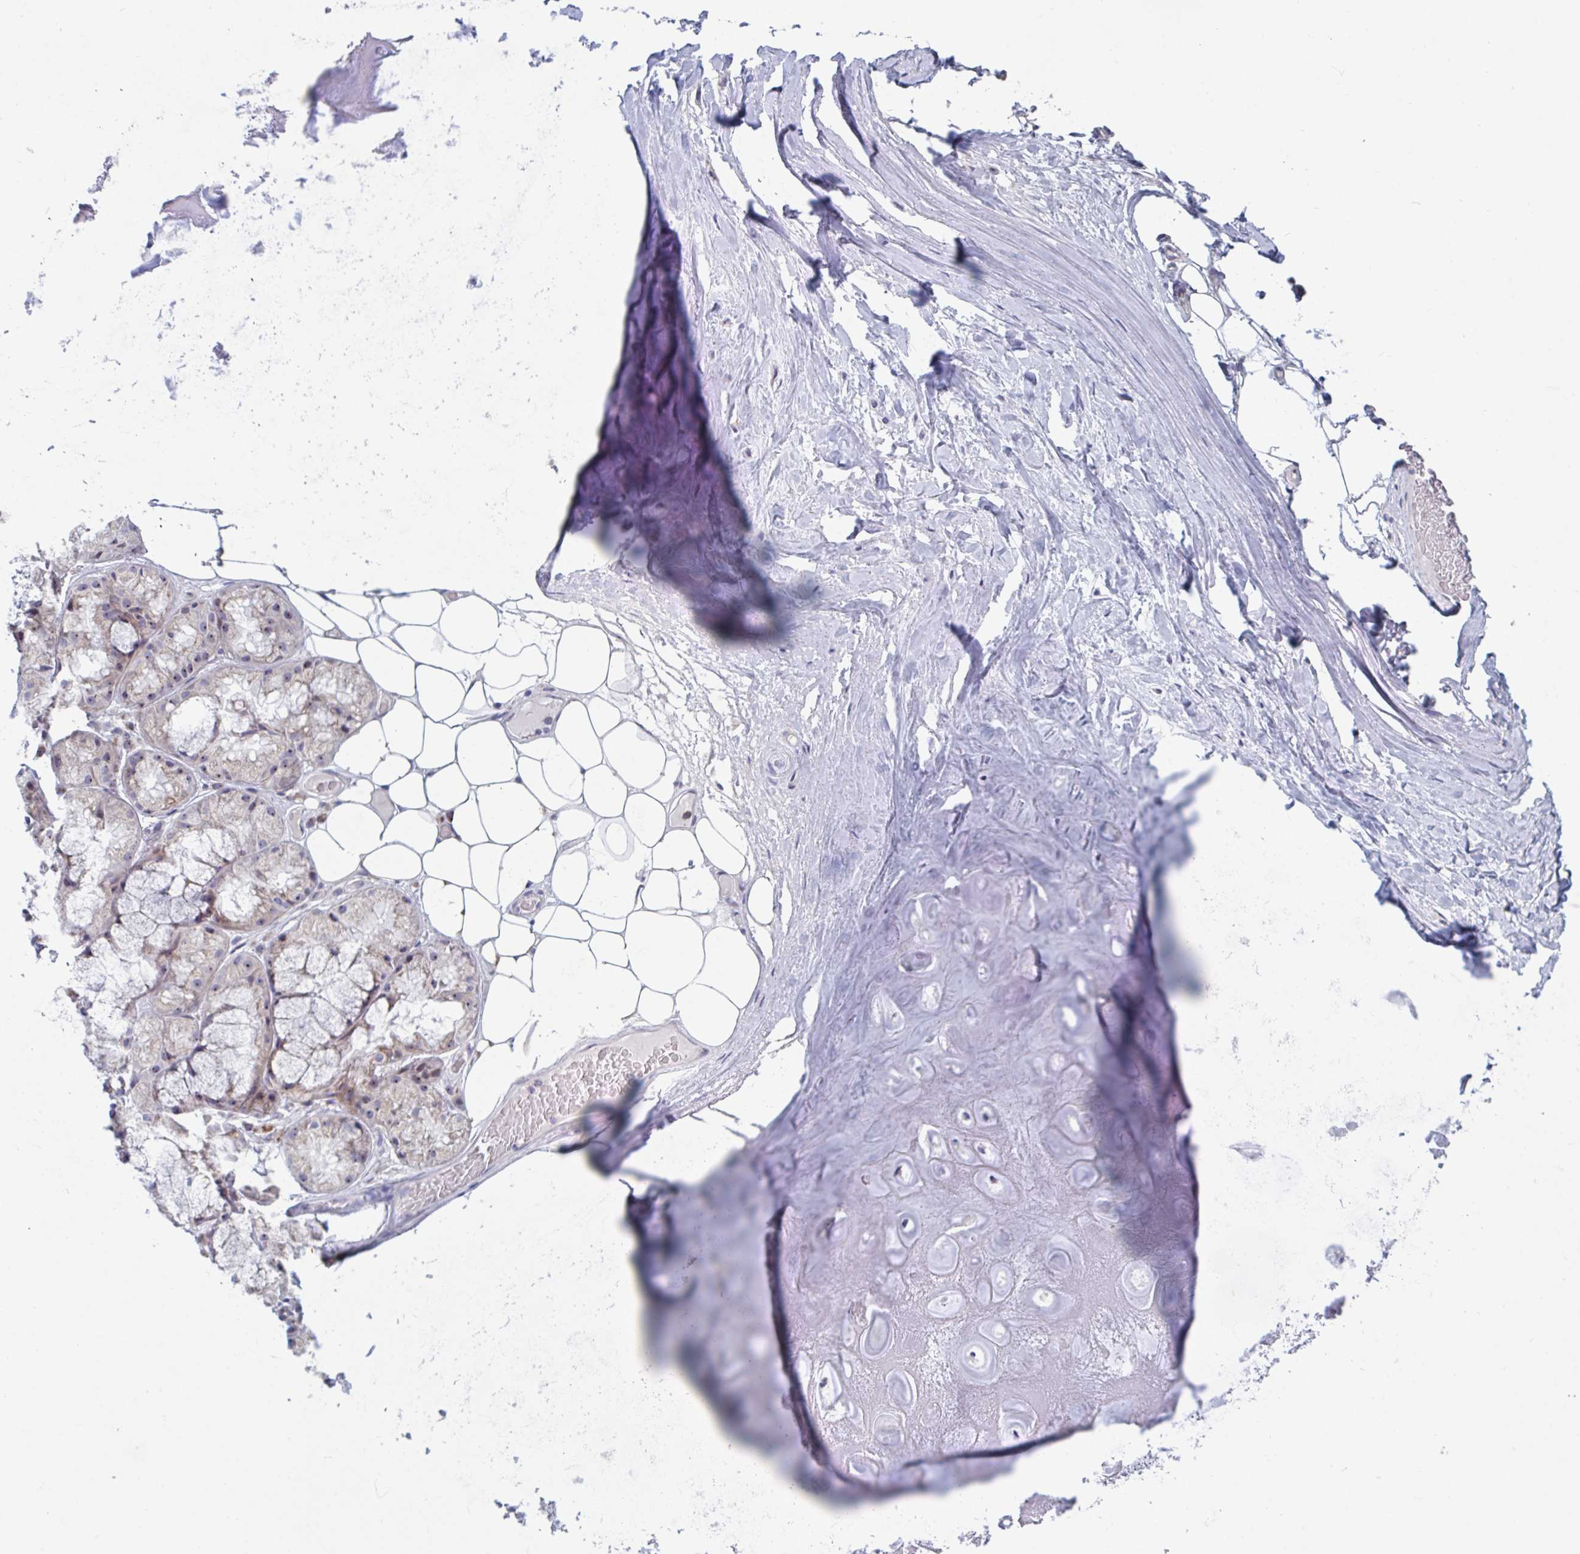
{"staining": {"intensity": "negative", "quantity": "none", "location": "none"}, "tissue": "adipose tissue", "cell_type": "Adipocytes", "image_type": "normal", "snomed": [{"axis": "morphology", "description": "Normal tissue, NOS"}, {"axis": "topography", "description": "Lymph node"}, {"axis": "topography", "description": "Cartilage tissue"}, {"axis": "topography", "description": "Nasopharynx"}], "caption": "Human adipose tissue stained for a protein using immunohistochemistry exhibits no expression in adipocytes.", "gene": "MRPL53", "patient": {"sex": "male", "age": 63}}